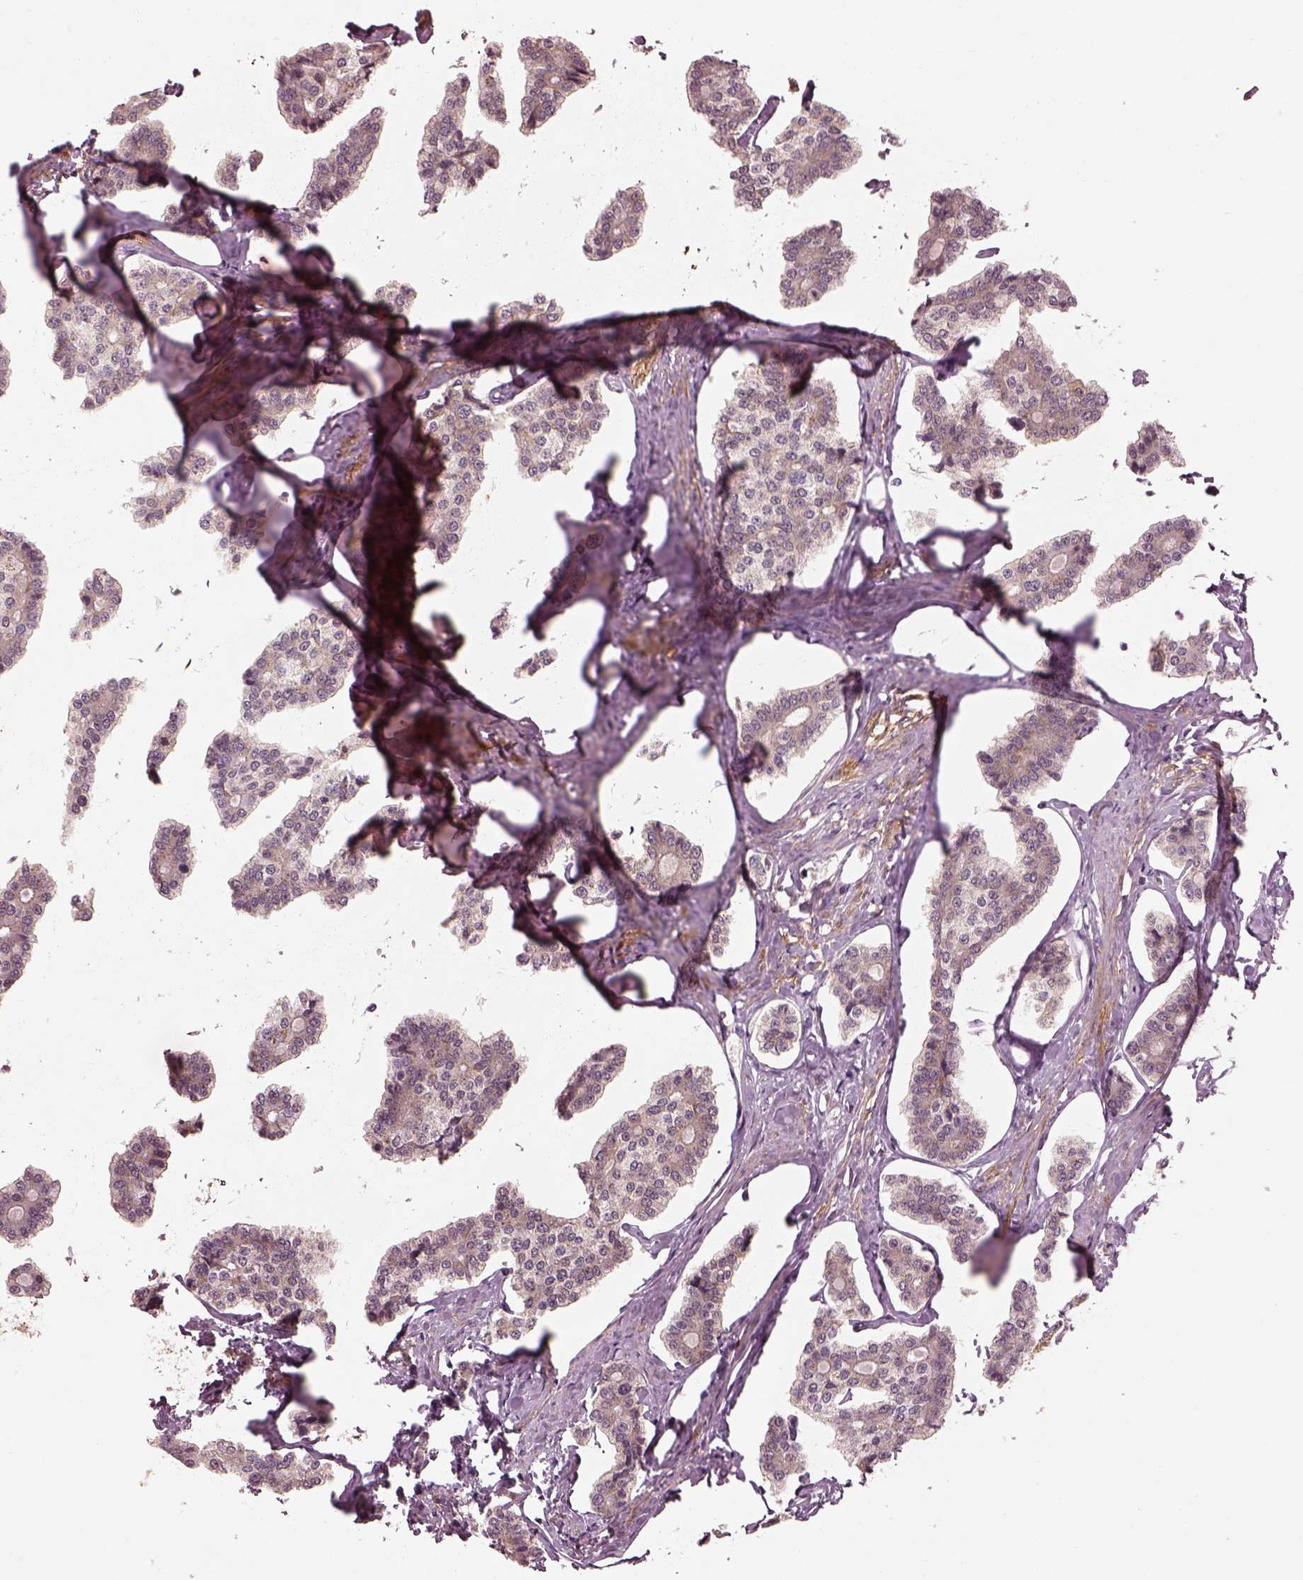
{"staining": {"intensity": "negative", "quantity": "none", "location": "none"}, "tissue": "carcinoid", "cell_type": "Tumor cells", "image_type": "cancer", "snomed": [{"axis": "morphology", "description": "Carcinoid, malignant, NOS"}, {"axis": "topography", "description": "Small intestine"}], "caption": "An image of human carcinoid (malignant) is negative for staining in tumor cells.", "gene": "LSM14A", "patient": {"sex": "female", "age": 65}}